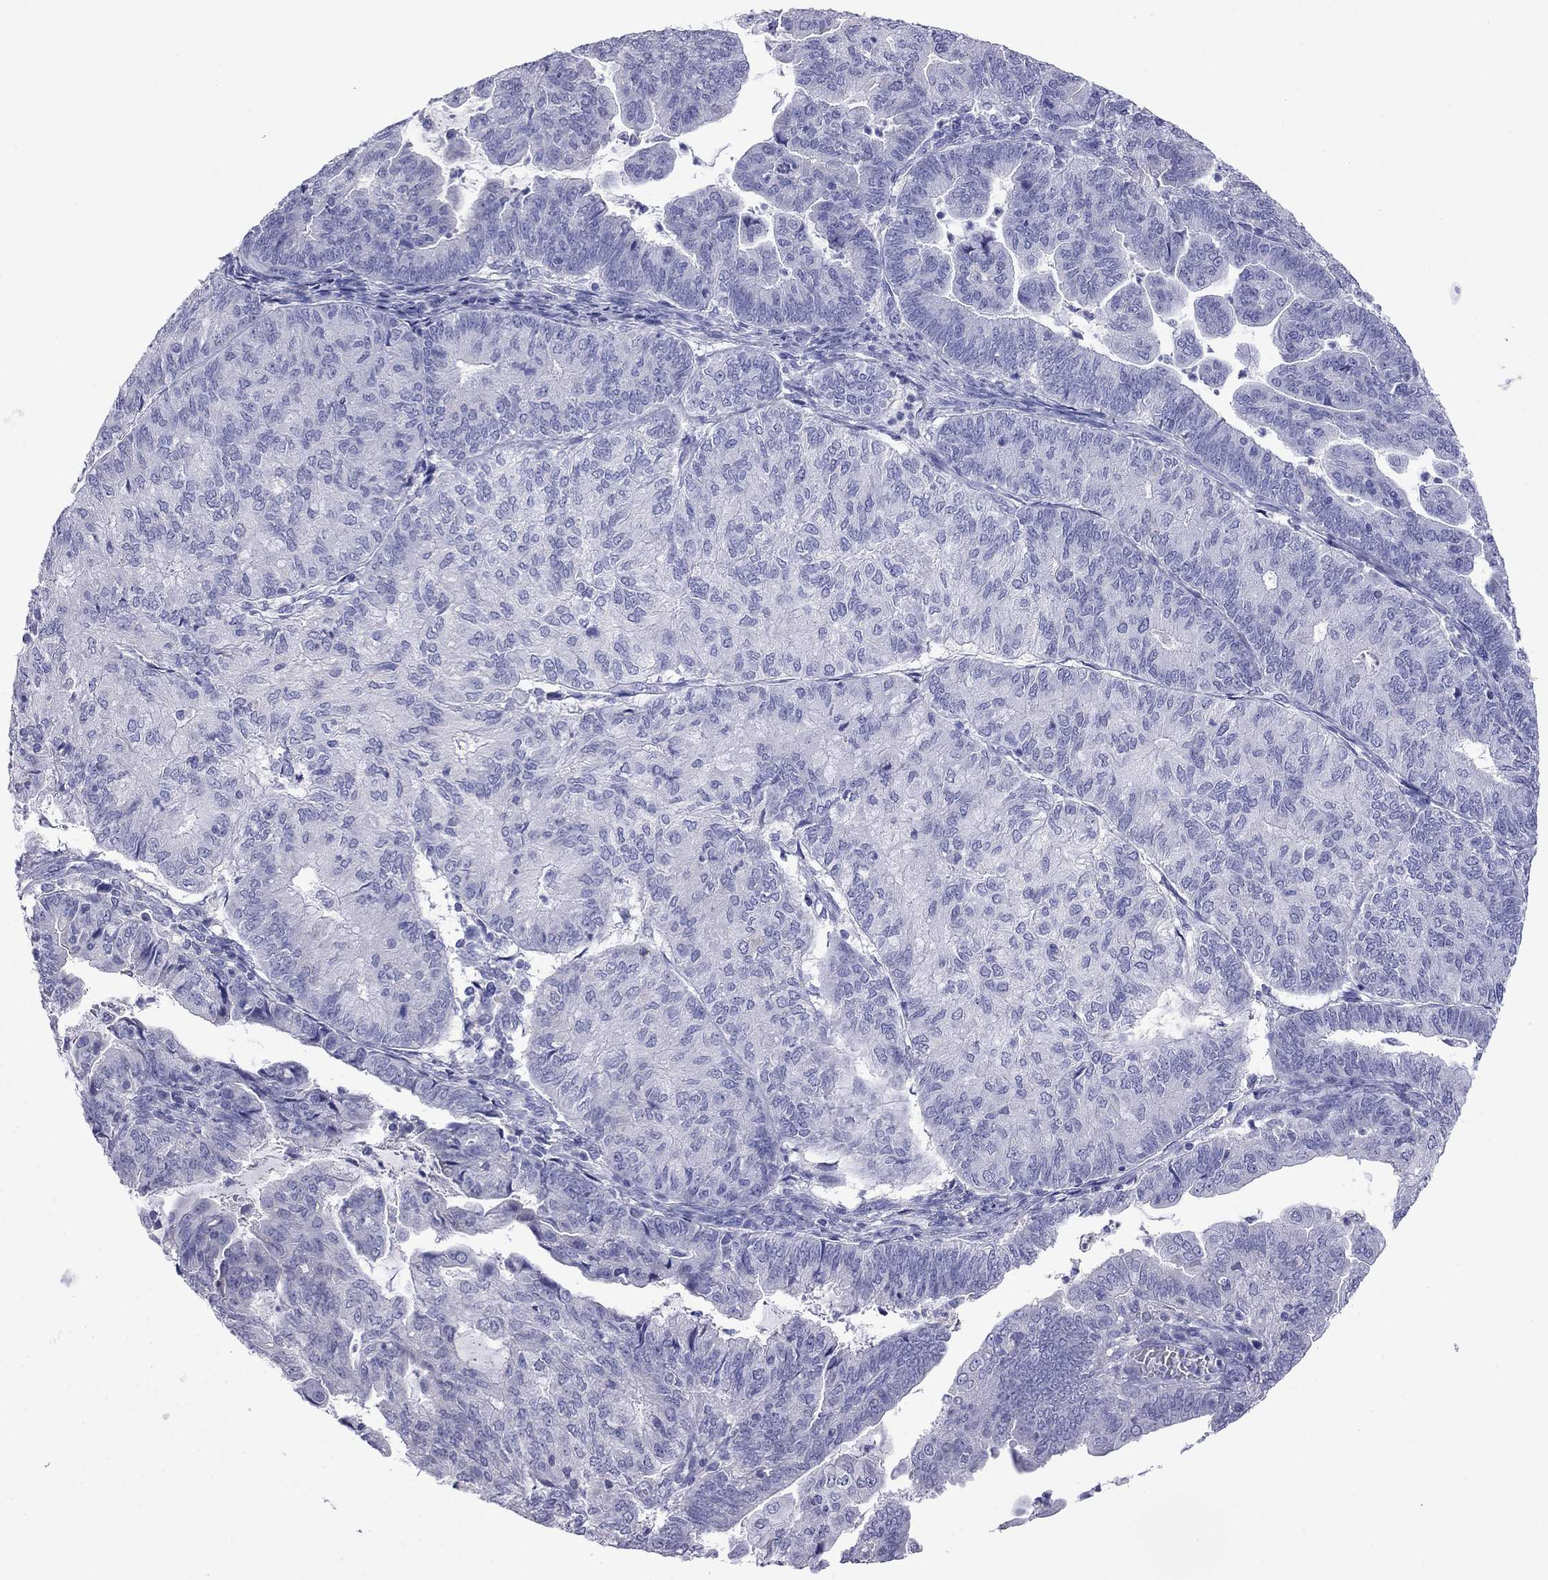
{"staining": {"intensity": "negative", "quantity": "none", "location": "none"}, "tissue": "endometrial cancer", "cell_type": "Tumor cells", "image_type": "cancer", "snomed": [{"axis": "morphology", "description": "Adenocarcinoma, NOS"}, {"axis": "topography", "description": "Endometrium"}], "caption": "Image shows no protein expression in tumor cells of adenocarcinoma (endometrial) tissue.", "gene": "ODF4", "patient": {"sex": "female", "age": 82}}